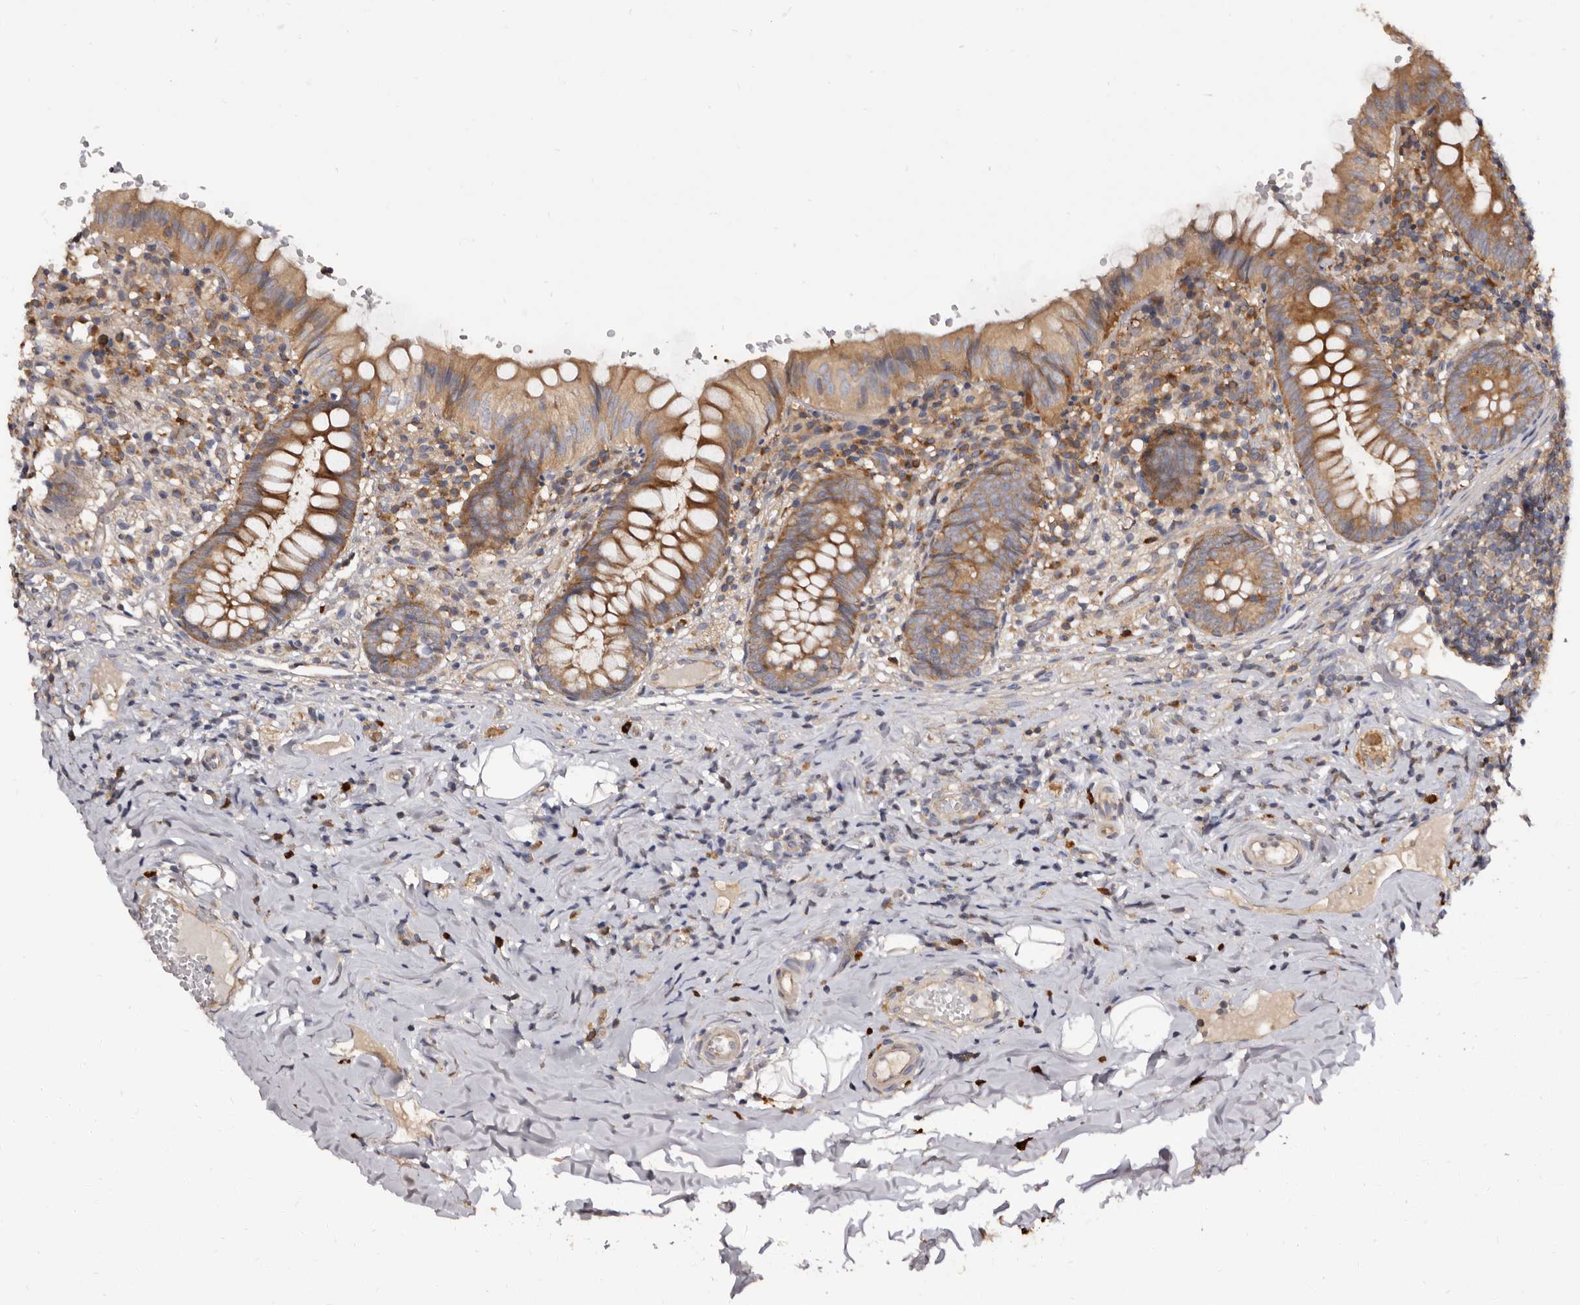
{"staining": {"intensity": "moderate", "quantity": ">75%", "location": "cytoplasmic/membranous"}, "tissue": "appendix", "cell_type": "Glandular cells", "image_type": "normal", "snomed": [{"axis": "morphology", "description": "Normal tissue, NOS"}, {"axis": "topography", "description": "Appendix"}], "caption": "Immunohistochemical staining of unremarkable appendix displays moderate cytoplasmic/membranous protein staining in approximately >75% of glandular cells. The staining was performed using DAB (3,3'-diaminobenzidine), with brown indicating positive protein expression. Nuclei are stained blue with hematoxylin.", "gene": "ADAMTS20", "patient": {"sex": "male", "age": 8}}